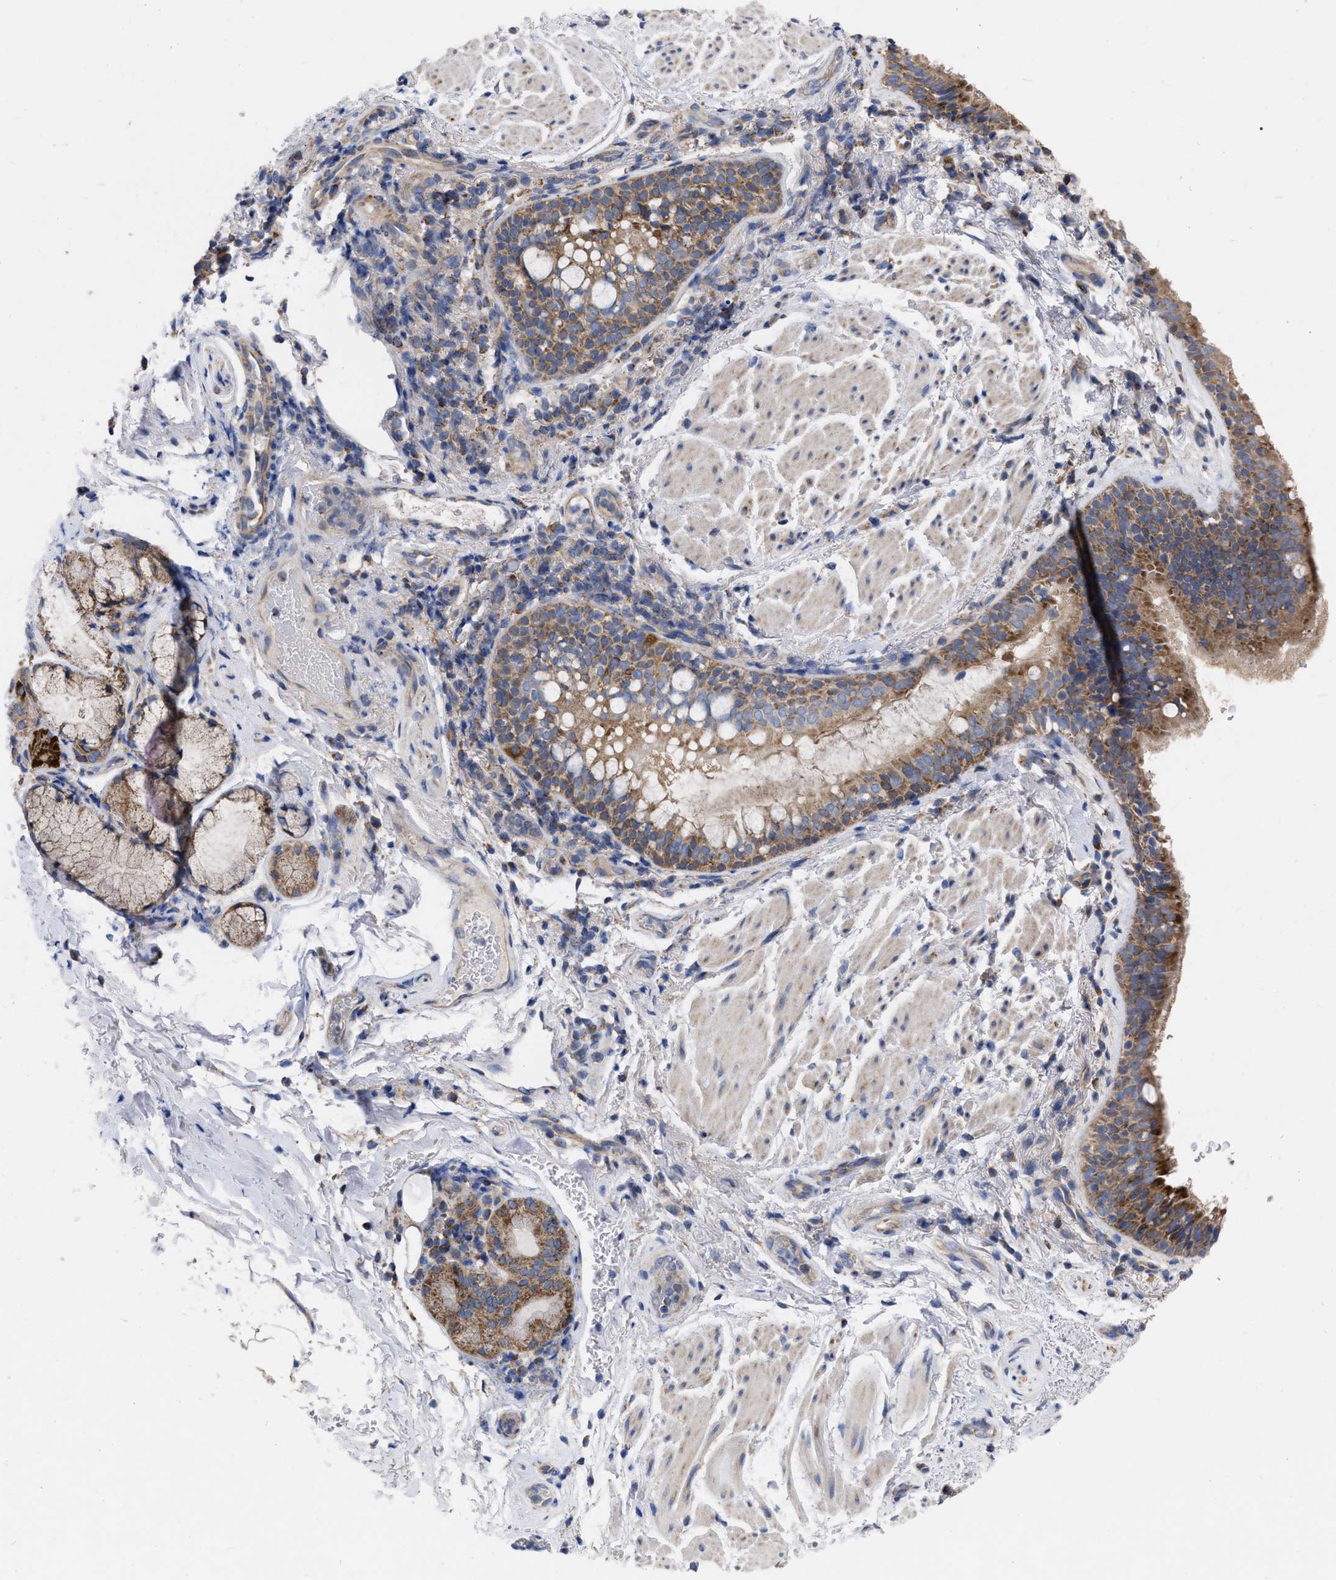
{"staining": {"intensity": "moderate", "quantity": ">75%", "location": "cytoplasmic/membranous"}, "tissue": "bronchus", "cell_type": "Respiratory epithelial cells", "image_type": "normal", "snomed": [{"axis": "morphology", "description": "Normal tissue, NOS"}, {"axis": "morphology", "description": "Inflammation, NOS"}, {"axis": "topography", "description": "Cartilage tissue"}, {"axis": "topography", "description": "Bronchus"}], "caption": "A photomicrograph showing moderate cytoplasmic/membranous positivity in about >75% of respiratory epithelial cells in benign bronchus, as visualized by brown immunohistochemical staining.", "gene": "CDKN2C", "patient": {"sex": "male", "age": 77}}